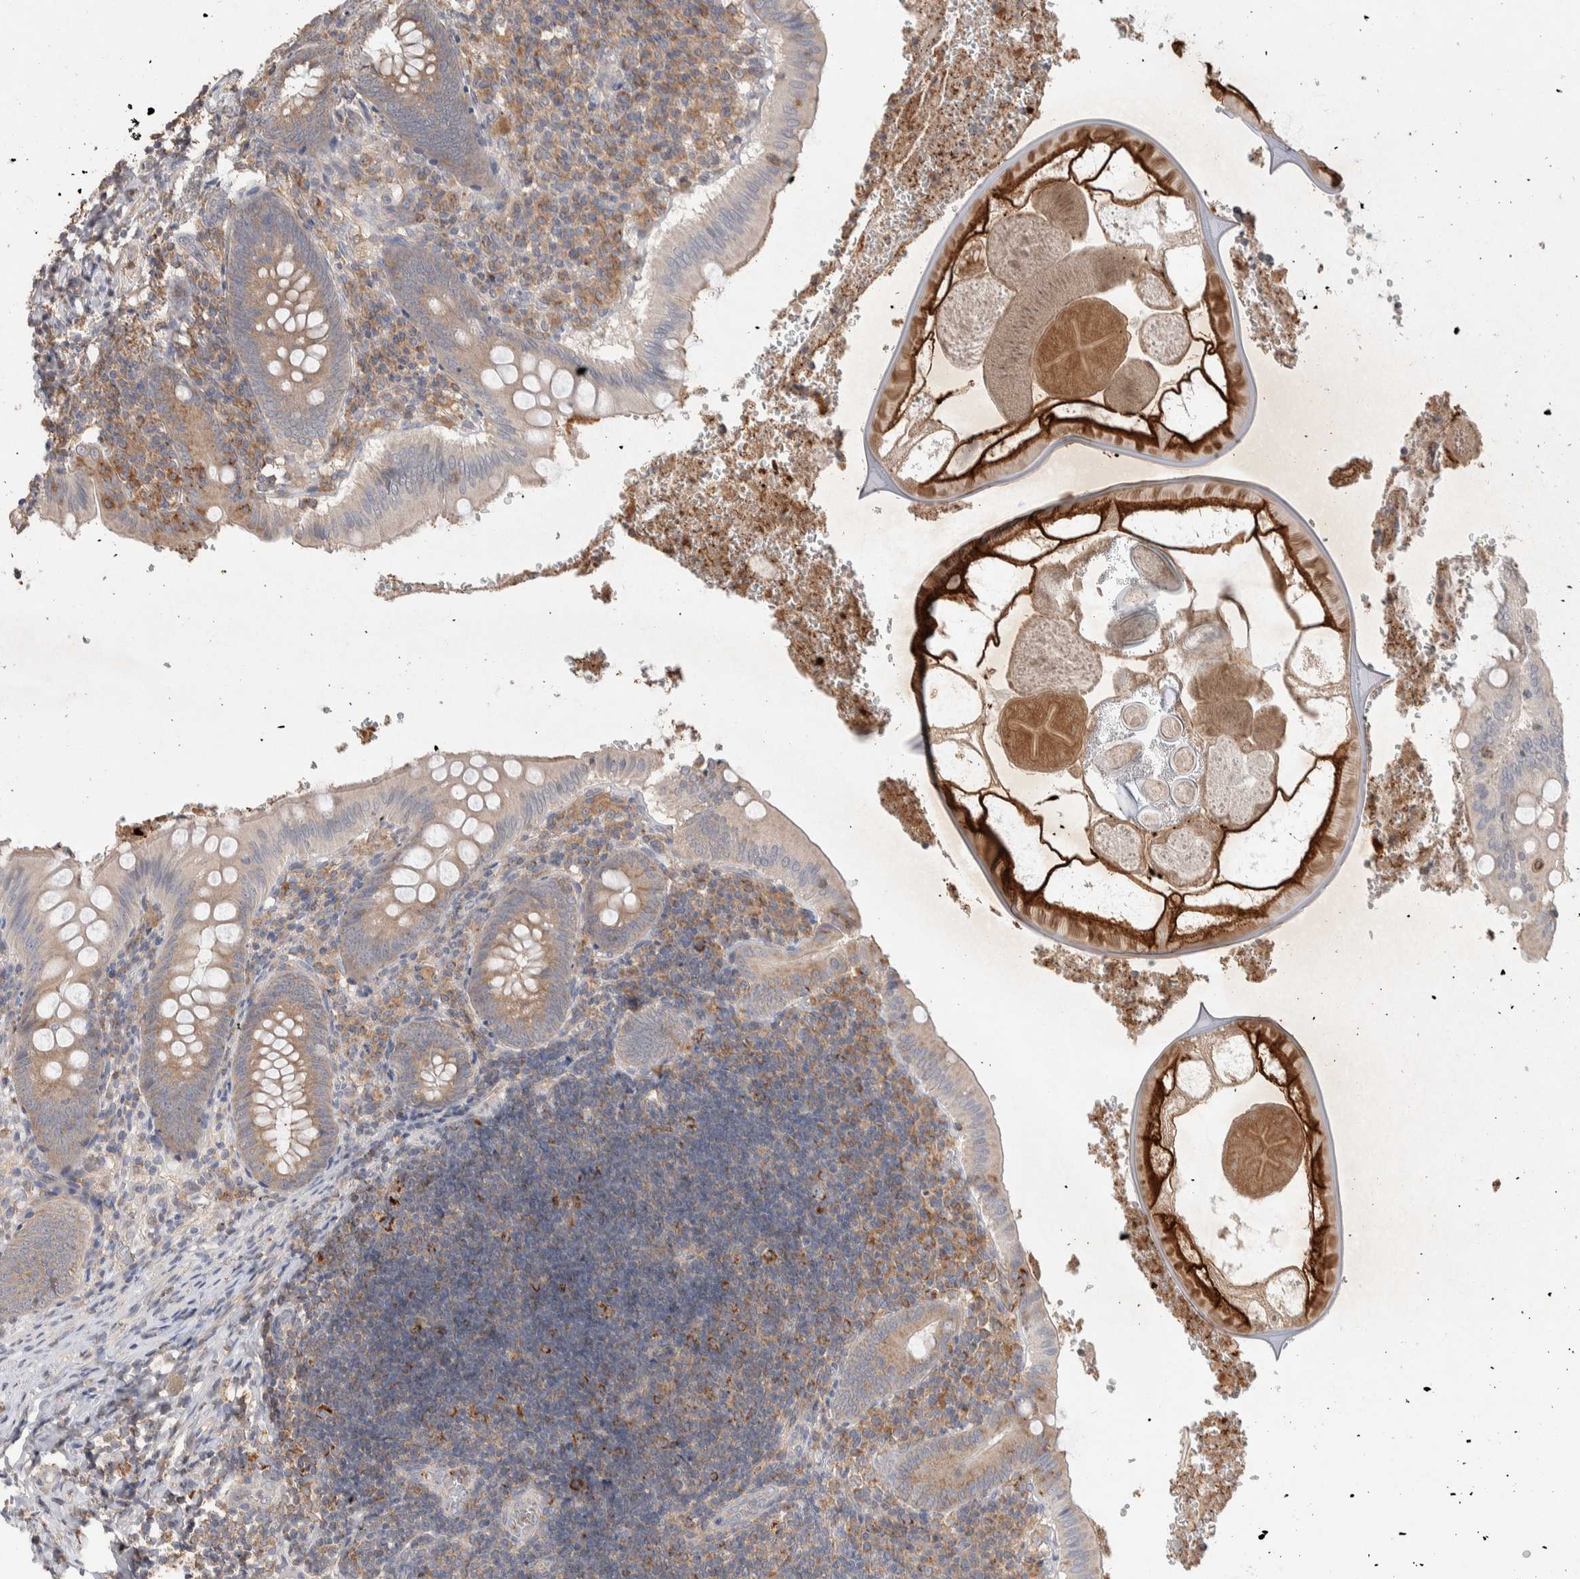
{"staining": {"intensity": "moderate", "quantity": ">75%", "location": "cytoplasmic/membranous"}, "tissue": "appendix", "cell_type": "Glandular cells", "image_type": "normal", "snomed": [{"axis": "morphology", "description": "Normal tissue, NOS"}, {"axis": "topography", "description": "Appendix"}], "caption": "A brown stain labels moderate cytoplasmic/membranous positivity of a protein in glandular cells of benign human appendix.", "gene": "DEPTOR", "patient": {"sex": "male", "age": 8}}